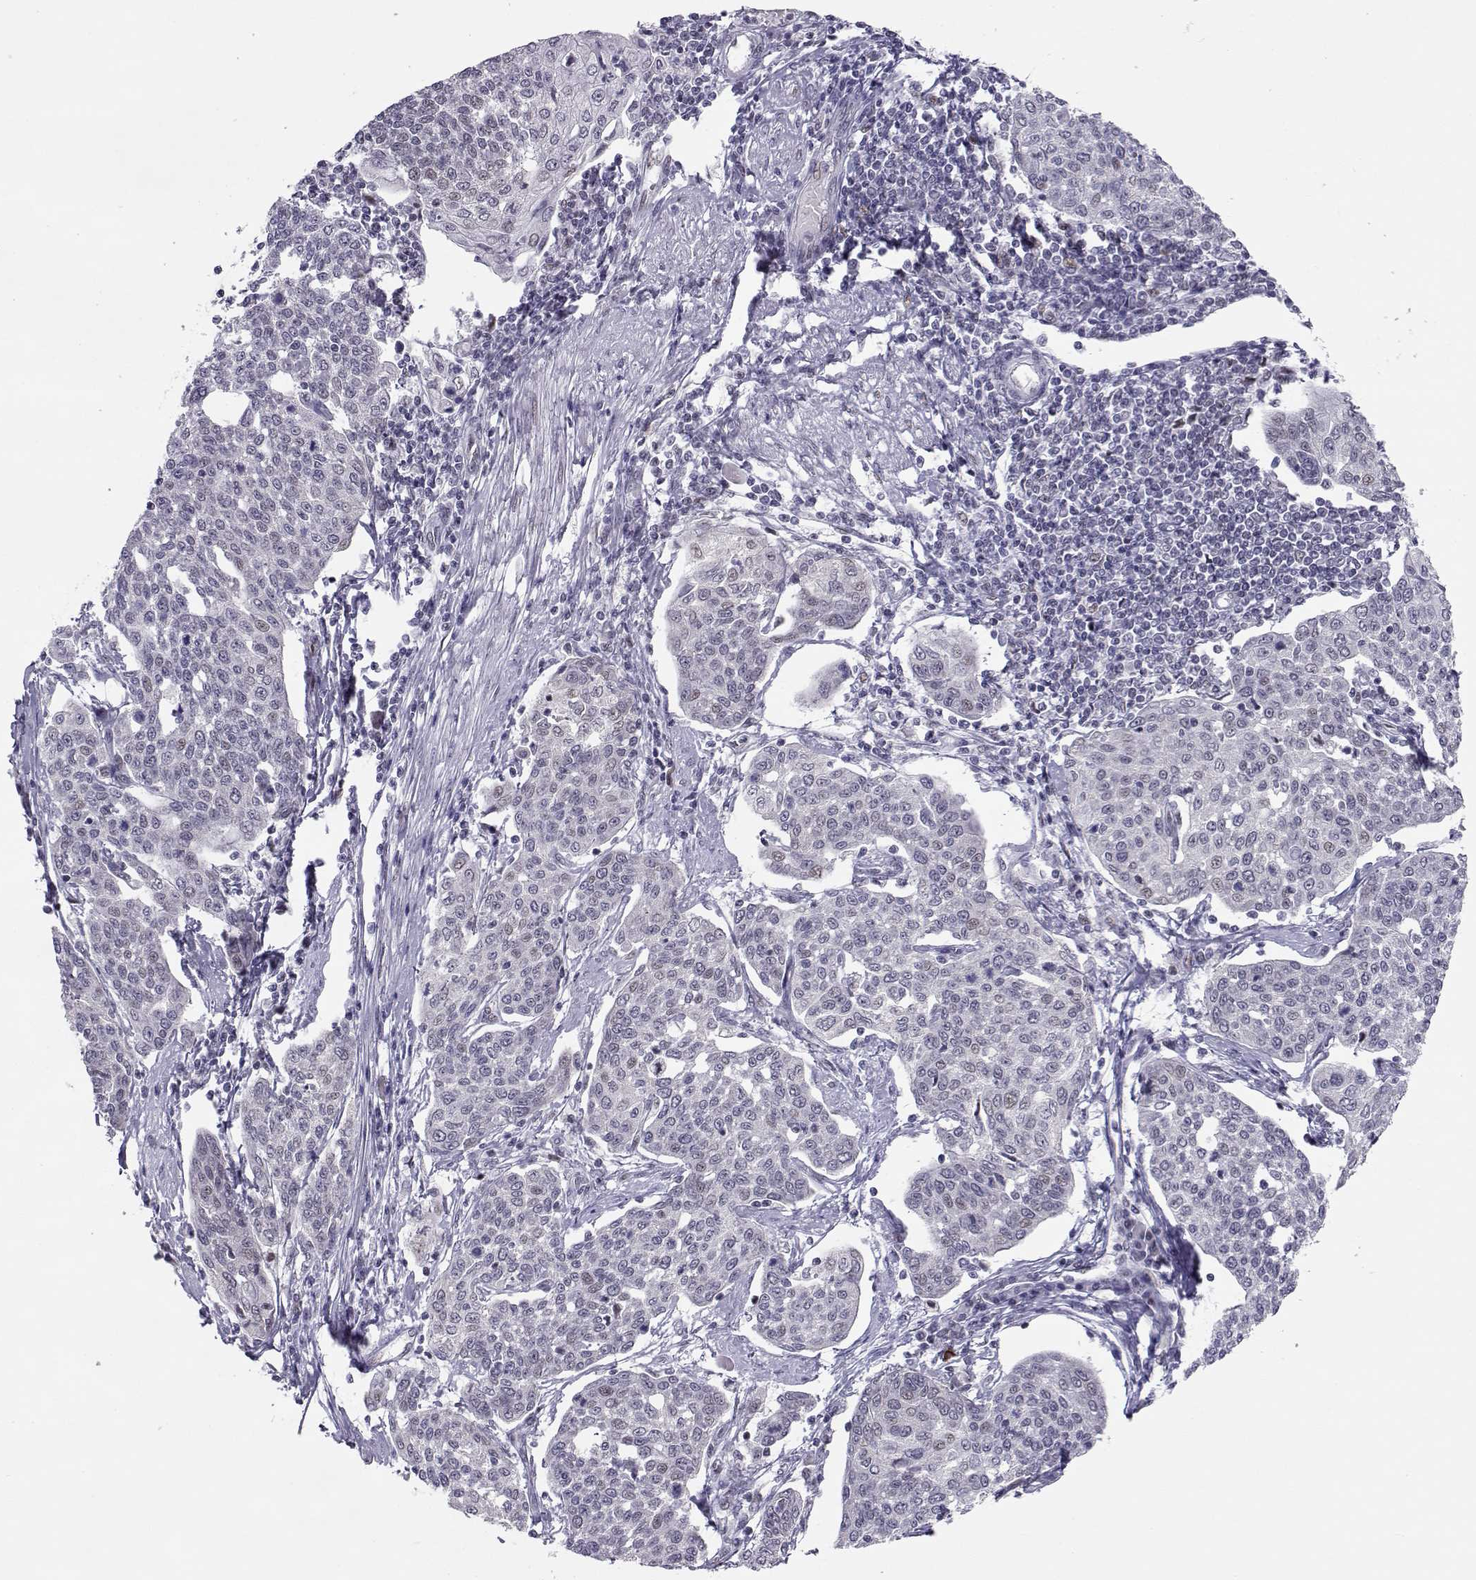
{"staining": {"intensity": "negative", "quantity": "none", "location": "none"}, "tissue": "cervical cancer", "cell_type": "Tumor cells", "image_type": "cancer", "snomed": [{"axis": "morphology", "description": "Squamous cell carcinoma, NOS"}, {"axis": "topography", "description": "Cervix"}], "caption": "Histopathology image shows no protein expression in tumor cells of cervical cancer tissue. (Brightfield microscopy of DAB (3,3'-diaminobenzidine) immunohistochemistry at high magnification).", "gene": "SIX6", "patient": {"sex": "female", "age": 34}}